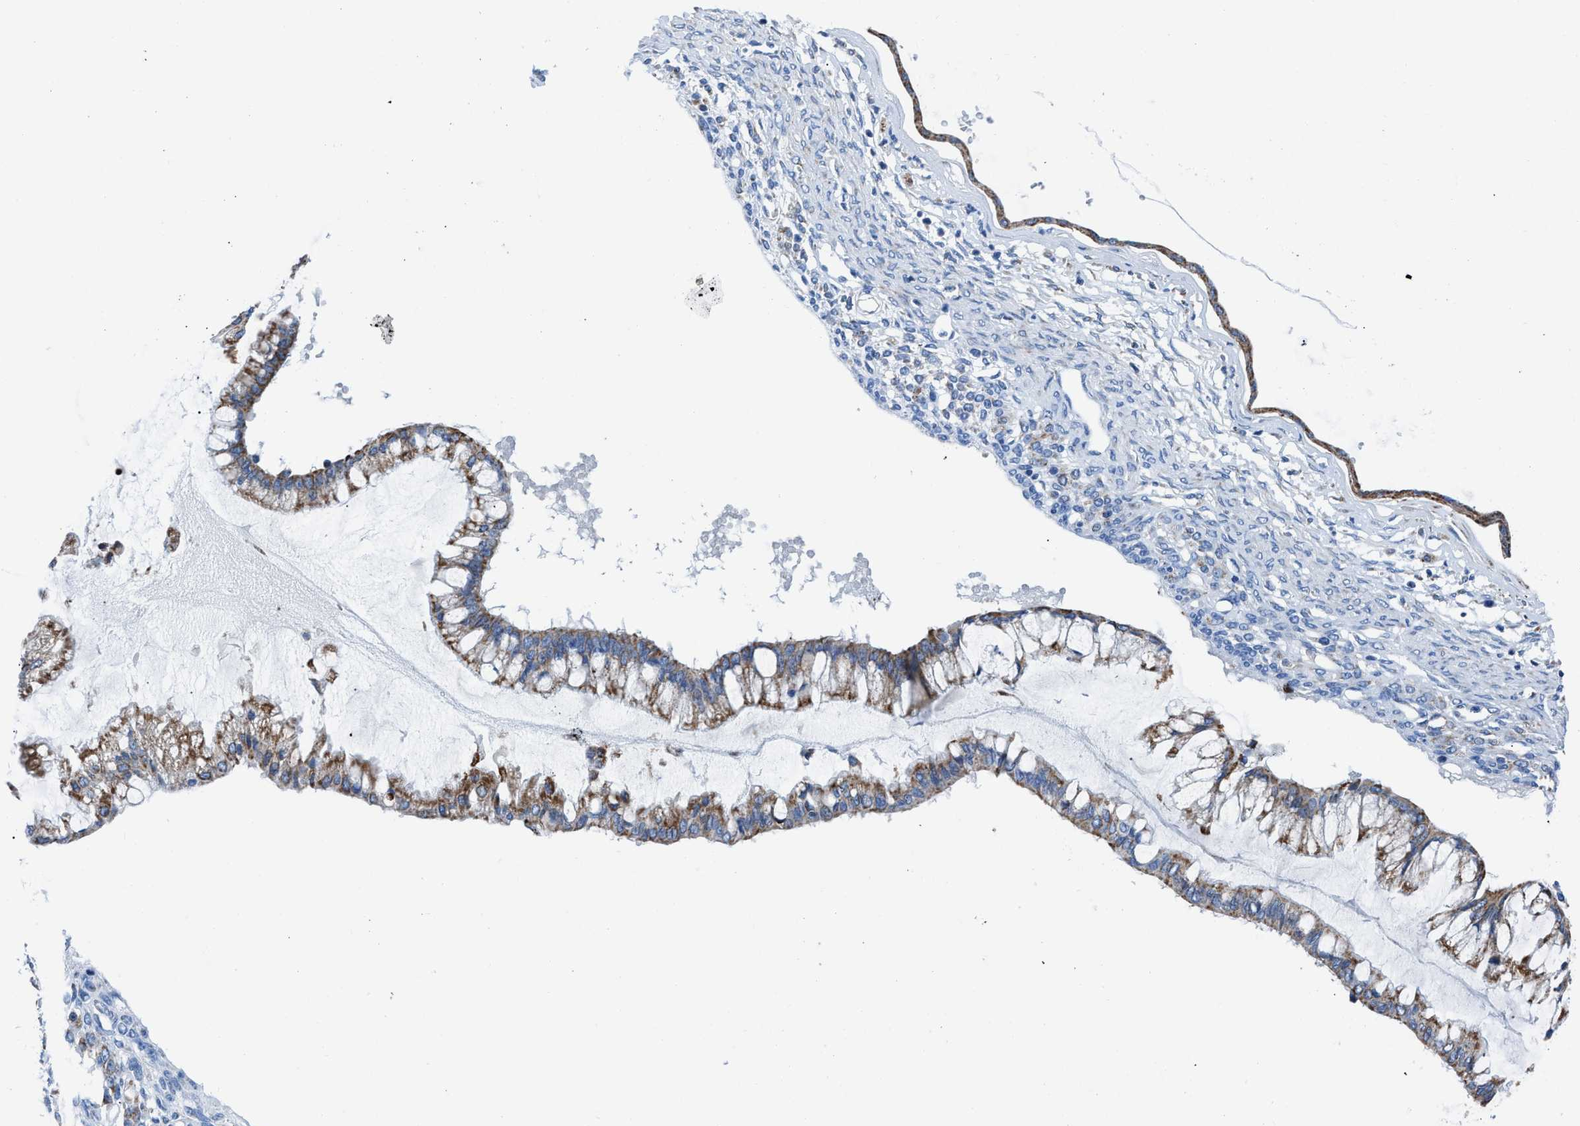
{"staining": {"intensity": "moderate", "quantity": ">75%", "location": "cytoplasmic/membranous"}, "tissue": "ovarian cancer", "cell_type": "Tumor cells", "image_type": "cancer", "snomed": [{"axis": "morphology", "description": "Cystadenocarcinoma, mucinous, NOS"}, {"axis": "topography", "description": "Ovary"}], "caption": "High-magnification brightfield microscopy of ovarian mucinous cystadenocarcinoma stained with DAB (3,3'-diaminobenzidine) (brown) and counterstained with hematoxylin (blue). tumor cells exhibit moderate cytoplasmic/membranous expression is present in about>75% of cells.", "gene": "ZDHHC3", "patient": {"sex": "female", "age": 73}}